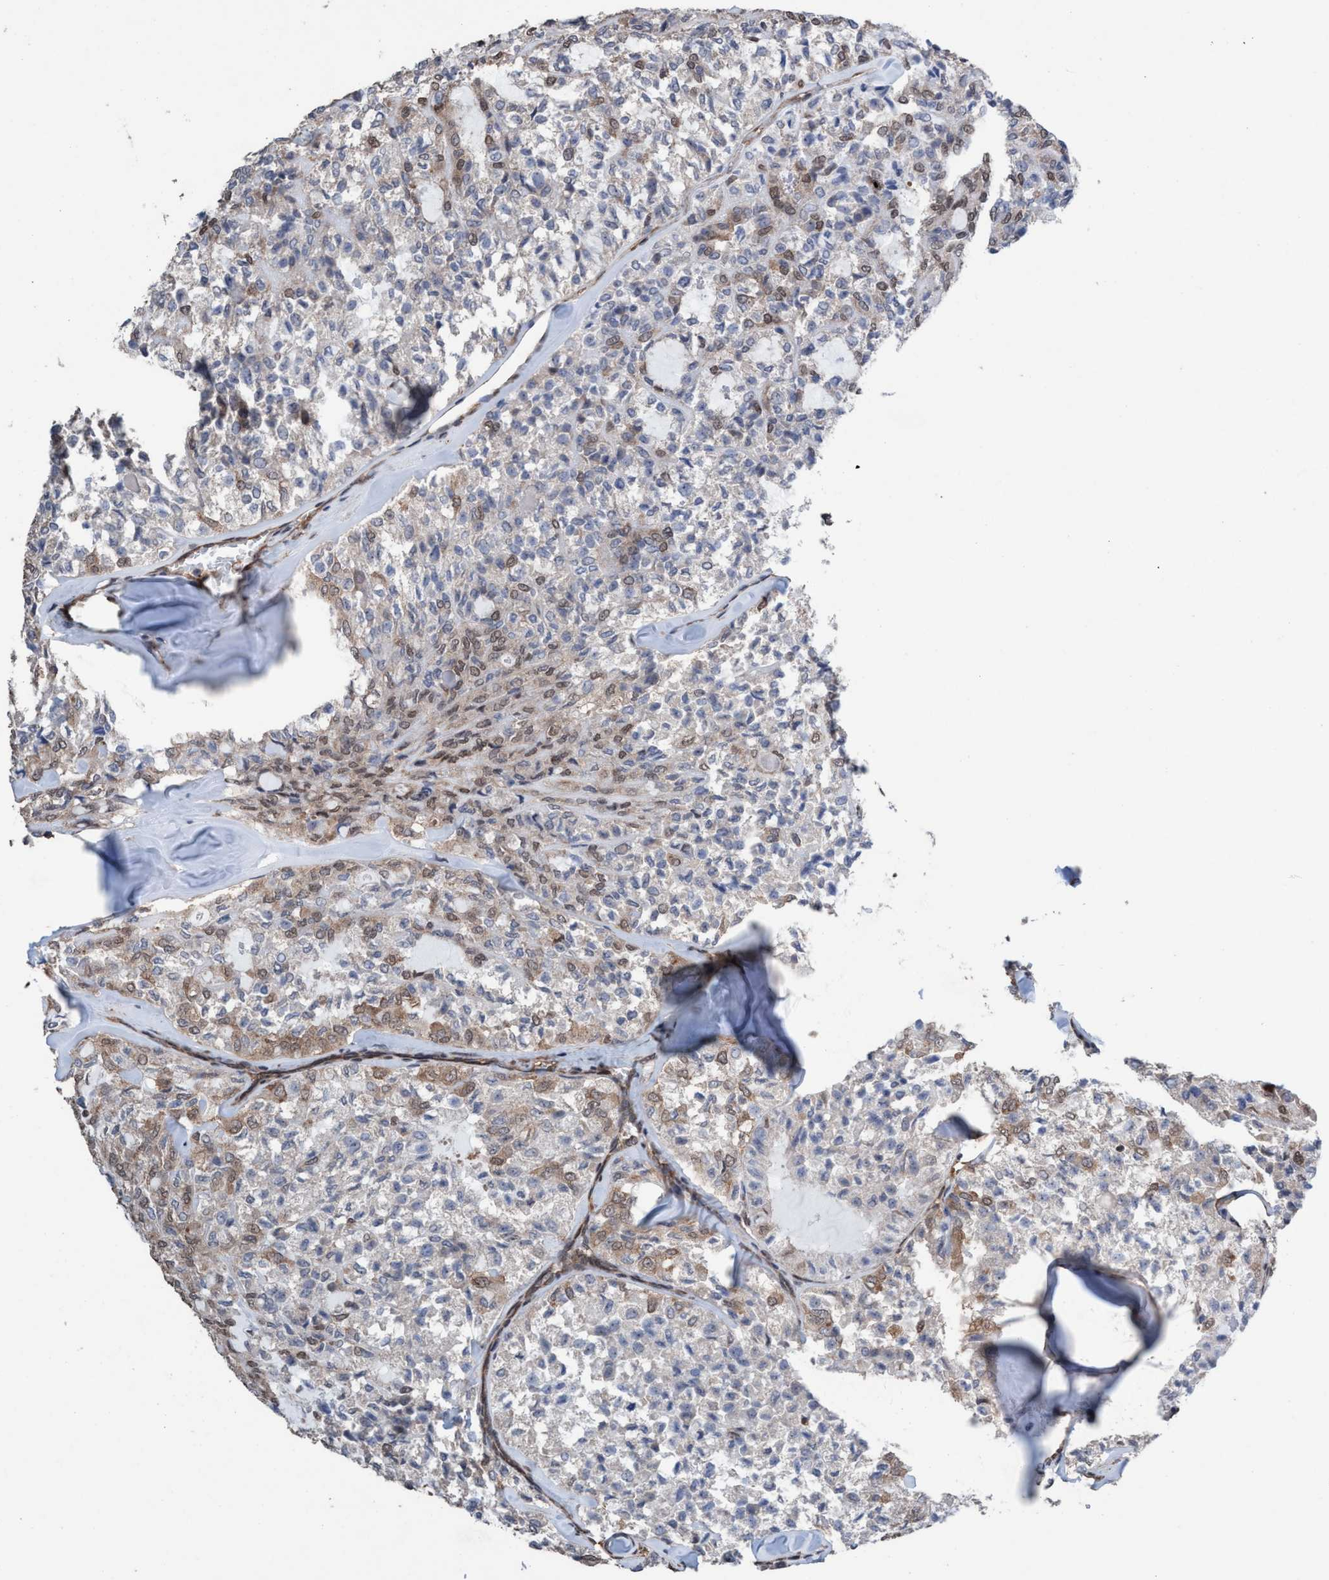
{"staining": {"intensity": "weak", "quantity": "25%-75%", "location": "cytoplasmic/membranous,nuclear"}, "tissue": "thyroid cancer", "cell_type": "Tumor cells", "image_type": "cancer", "snomed": [{"axis": "morphology", "description": "Follicular adenoma carcinoma, NOS"}, {"axis": "topography", "description": "Thyroid gland"}], "caption": "This image displays immunohistochemistry (IHC) staining of thyroid follicular adenoma carcinoma, with low weak cytoplasmic/membranous and nuclear staining in approximately 25%-75% of tumor cells.", "gene": "METAP2", "patient": {"sex": "male", "age": 75}}